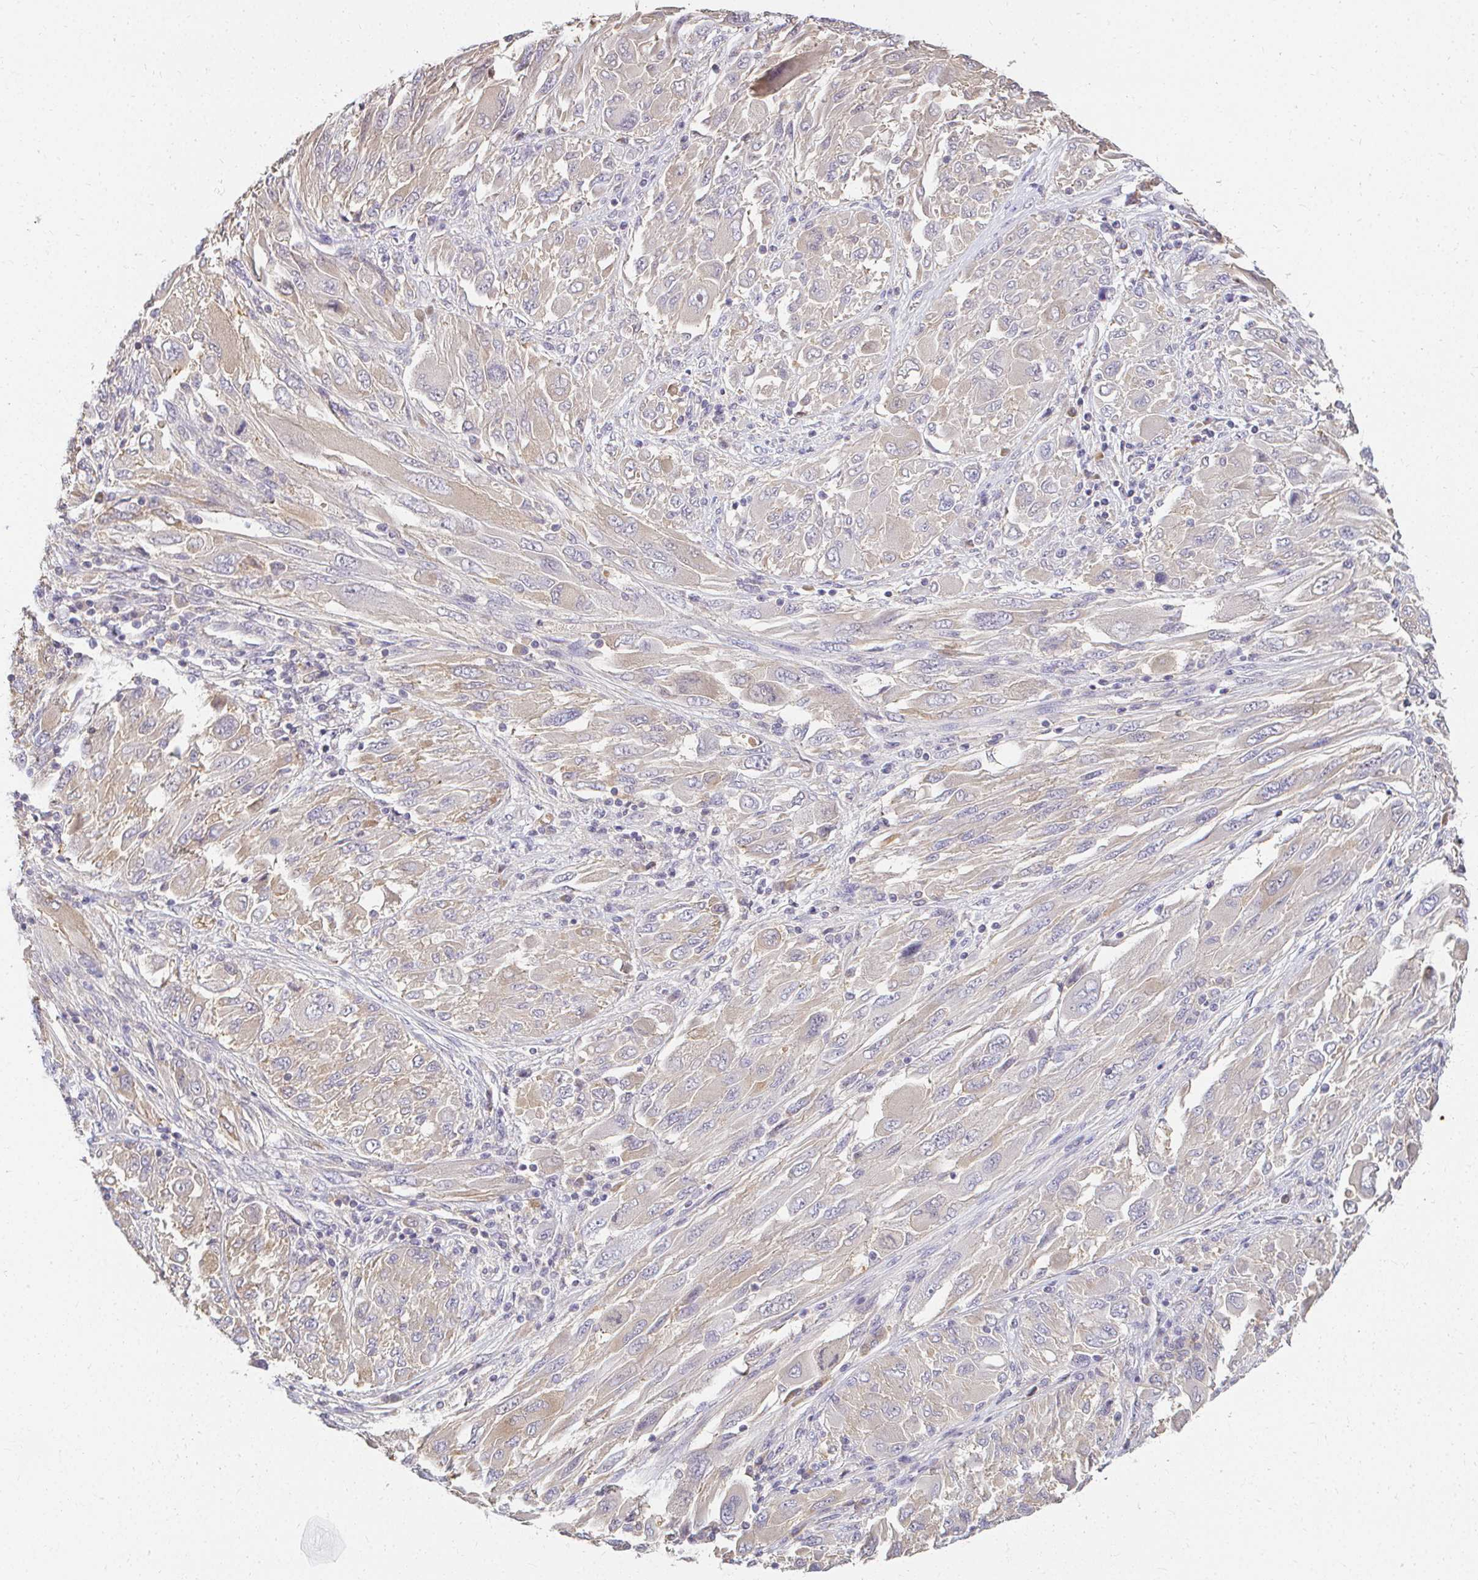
{"staining": {"intensity": "weak", "quantity": "<25%", "location": "cytoplasmic/membranous"}, "tissue": "melanoma", "cell_type": "Tumor cells", "image_type": "cancer", "snomed": [{"axis": "morphology", "description": "Malignant melanoma, NOS"}, {"axis": "topography", "description": "Skin"}], "caption": "There is no significant positivity in tumor cells of melanoma. The staining was performed using DAB (3,3'-diaminobenzidine) to visualize the protein expression in brown, while the nuclei were stained in blue with hematoxylin (Magnification: 20x).", "gene": "LOXL4", "patient": {"sex": "female", "age": 91}}